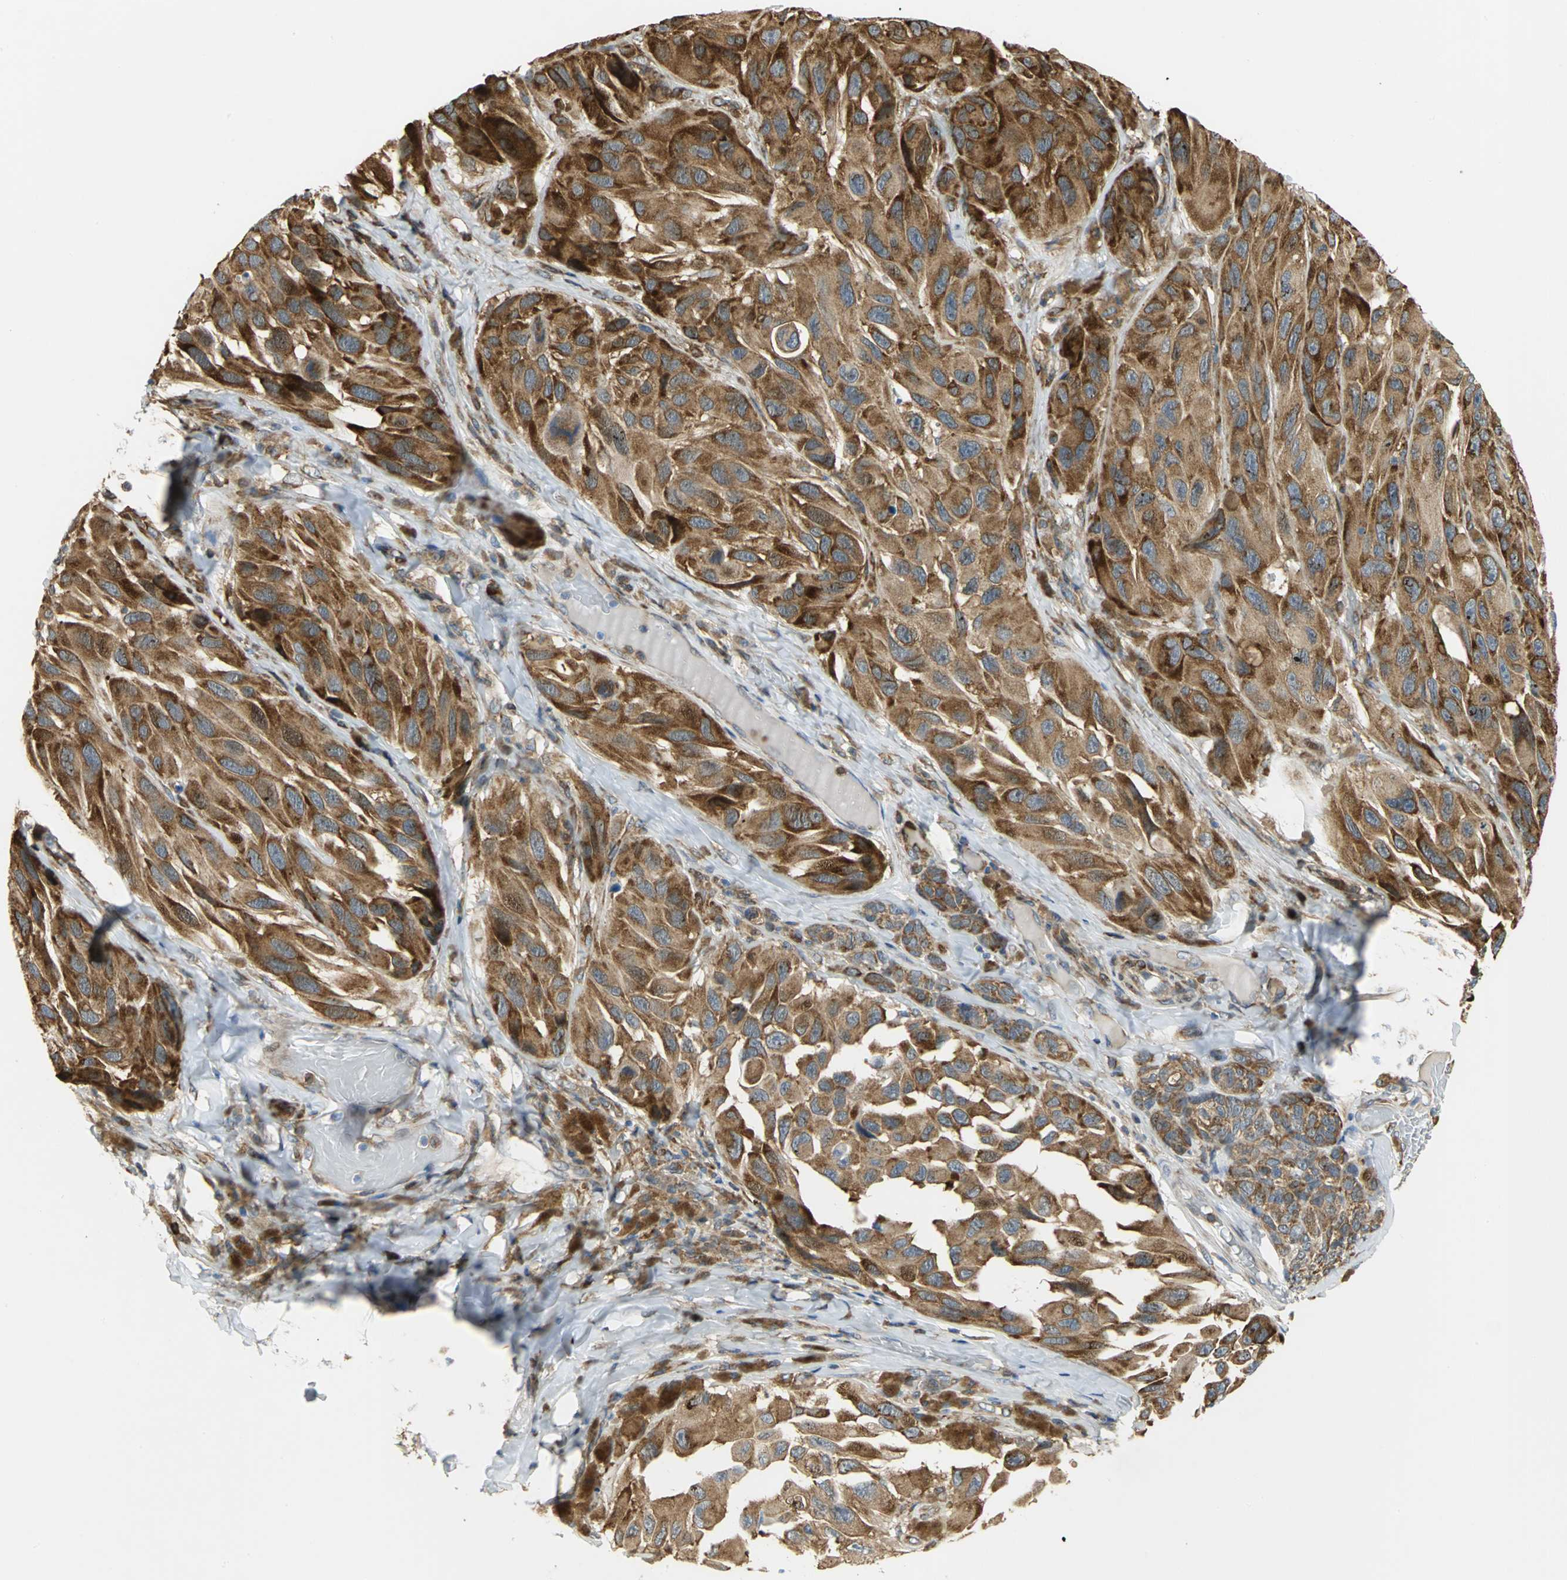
{"staining": {"intensity": "strong", "quantity": ">75%", "location": "cytoplasmic/membranous"}, "tissue": "melanoma", "cell_type": "Tumor cells", "image_type": "cancer", "snomed": [{"axis": "morphology", "description": "Malignant melanoma, NOS"}, {"axis": "topography", "description": "Skin"}], "caption": "IHC staining of melanoma, which exhibits high levels of strong cytoplasmic/membranous staining in approximately >75% of tumor cells indicating strong cytoplasmic/membranous protein expression. The staining was performed using DAB (brown) for protein detection and nuclei were counterstained in hematoxylin (blue).", "gene": "YBX1", "patient": {"sex": "female", "age": 73}}